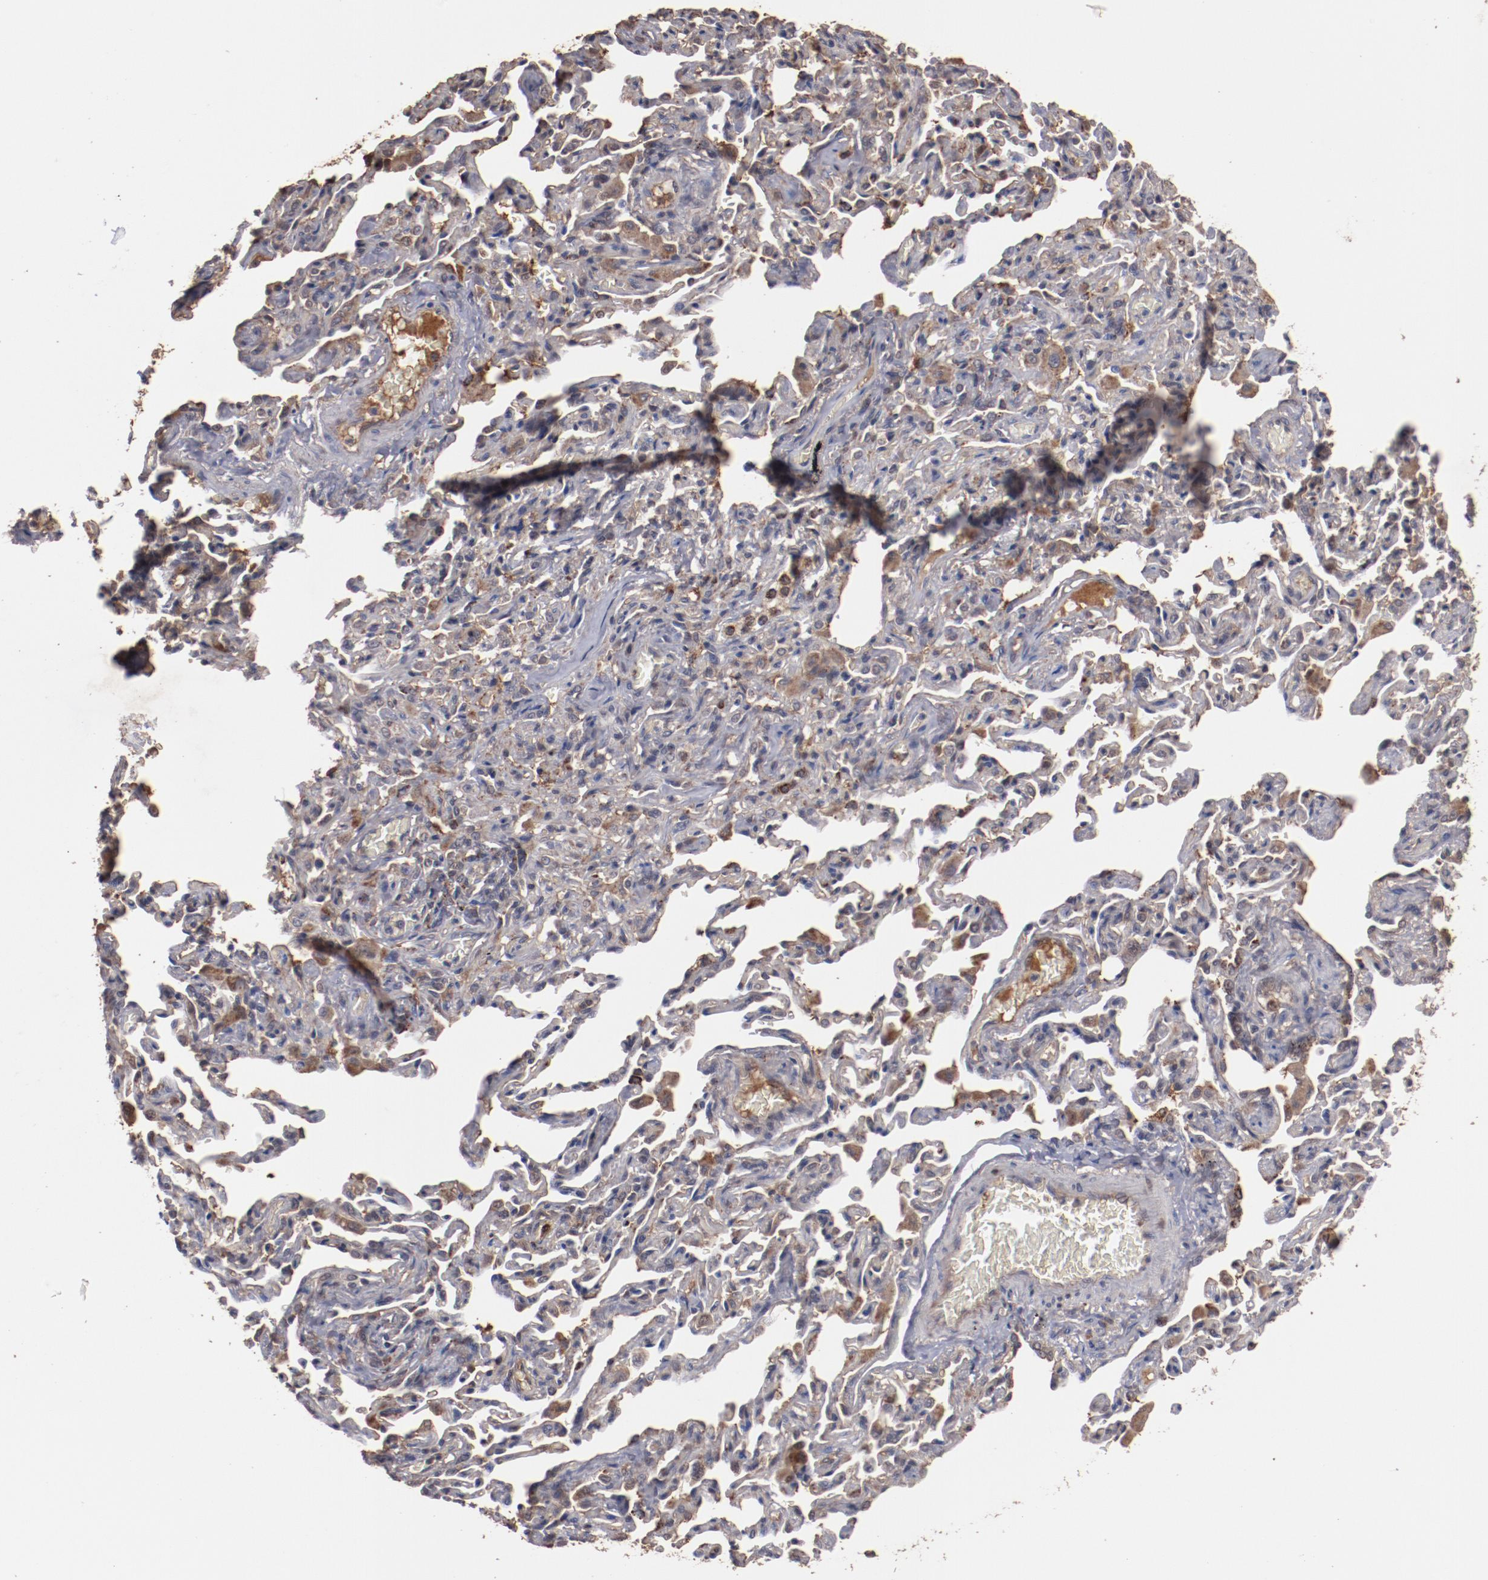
{"staining": {"intensity": "moderate", "quantity": ">75%", "location": "cytoplasmic/membranous"}, "tissue": "bronchus", "cell_type": "Respiratory epithelial cells", "image_type": "normal", "snomed": [{"axis": "morphology", "description": "Normal tissue, NOS"}, {"axis": "topography", "description": "Lung"}], "caption": "The micrograph reveals staining of normal bronchus, revealing moderate cytoplasmic/membranous protein staining (brown color) within respiratory epithelial cells.", "gene": "TENM1", "patient": {"sex": "male", "age": 64}}